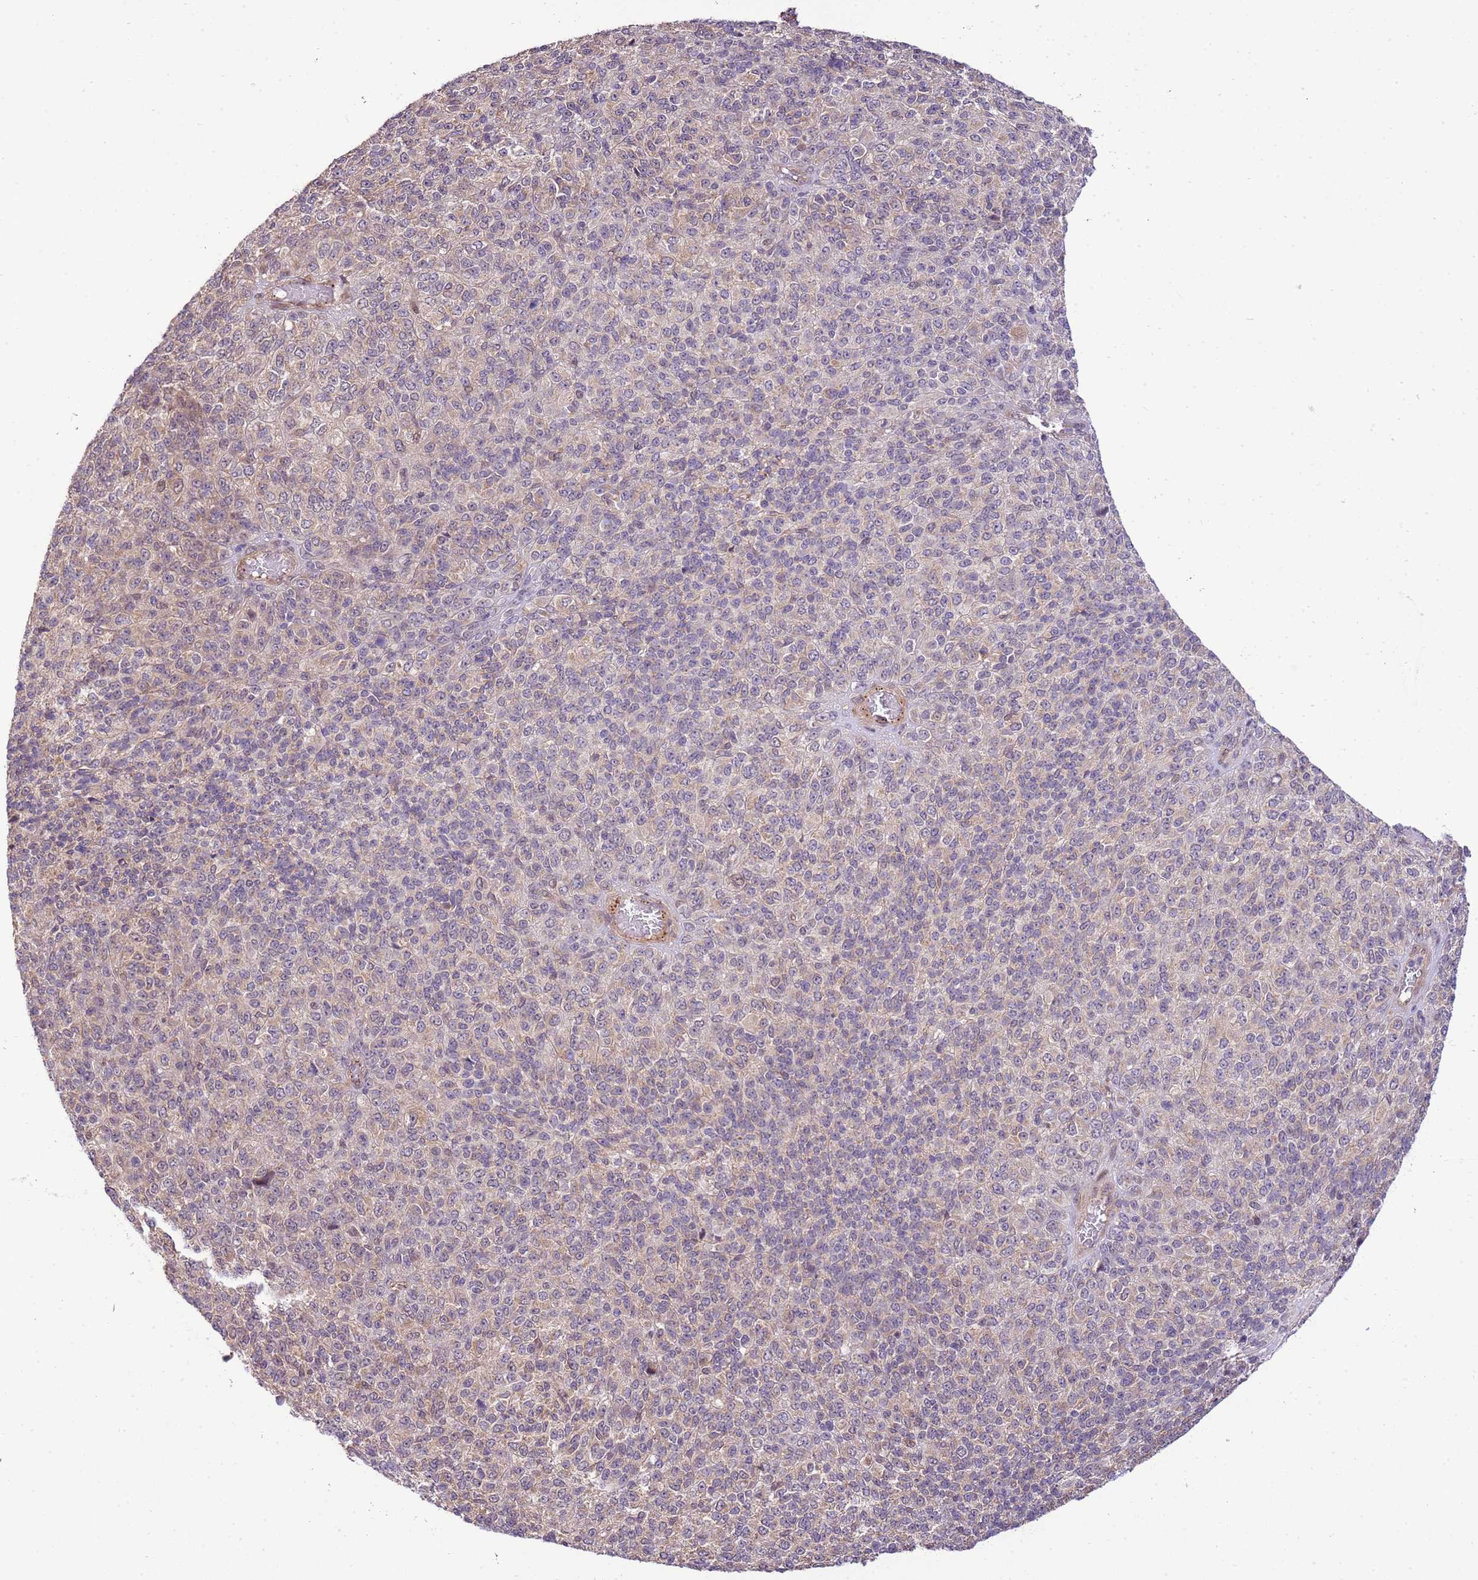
{"staining": {"intensity": "weak", "quantity": "25%-75%", "location": "cytoplasmic/membranous"}, "tissue": "melanoma", "cell_type": "Tumor cells", "image_type": "cancer", "snomed": [{"axis": "morphology", "description": "Malignant melanoma, Metastatic site"}, {"axis": "topography", "description": "Brain"}], "caption": "High-magnification brightfield microscopy of malignant melanoma (metastatic site) stained with DAB (brown) and counterstained with hematoxylin (blue). tumor cells exhibit weak cytoplasmic/membranous staining is appreciated in about25%-75% of cells. (DAB = brown stain, brightfield microscopy at high magnification).", "gene": "SCARA3", "patient": {"sex": "female", "age": 56}}